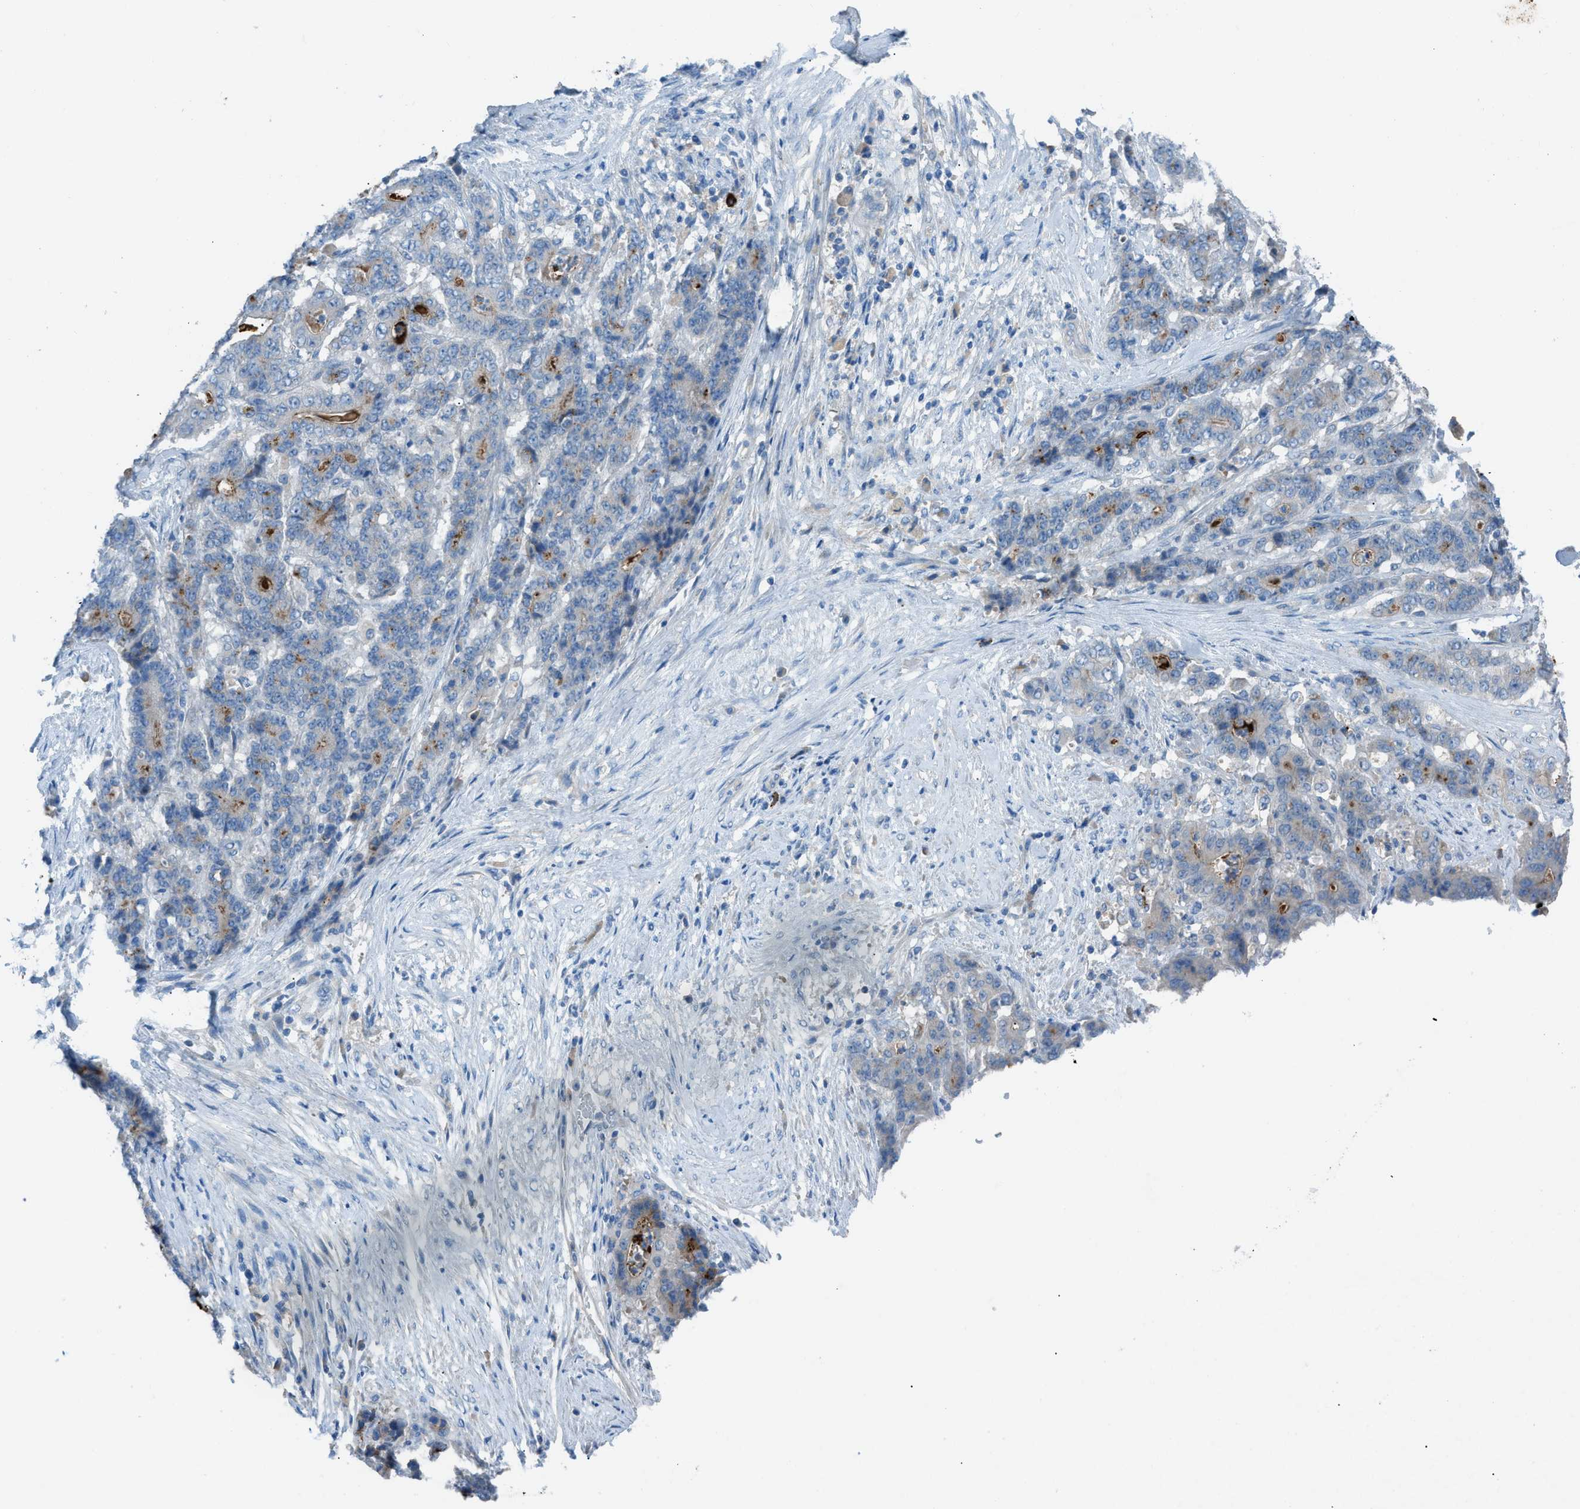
{"staining": {"intensity": "moderate", "quantity": "<25%", "location": "cytoplasmic/membranous"}, "tissue": "stomach cancer", "cell_type": "Tumor cells", "image_type": "cancer", "snomed": [{"axis": "morphology", "description": "Adenocarcinoma, NOS"}, {"axis": "topography", "description": "Stomach"}], "caption": "Immunohistochemistry staining of adenocarcinoma (stomach), which shows low levels of moderate cytoplasmic/membranous staining in approximately <25% of tumor cells indicating moderate cytoplasmic/membranous protein expression. The staining was performed using DAB (brown) for protein detection and nuclei were counterstained in hematoxylin (blue).", "gene": "C5AR2", "patient": {"sex": "female", "age": 73}}